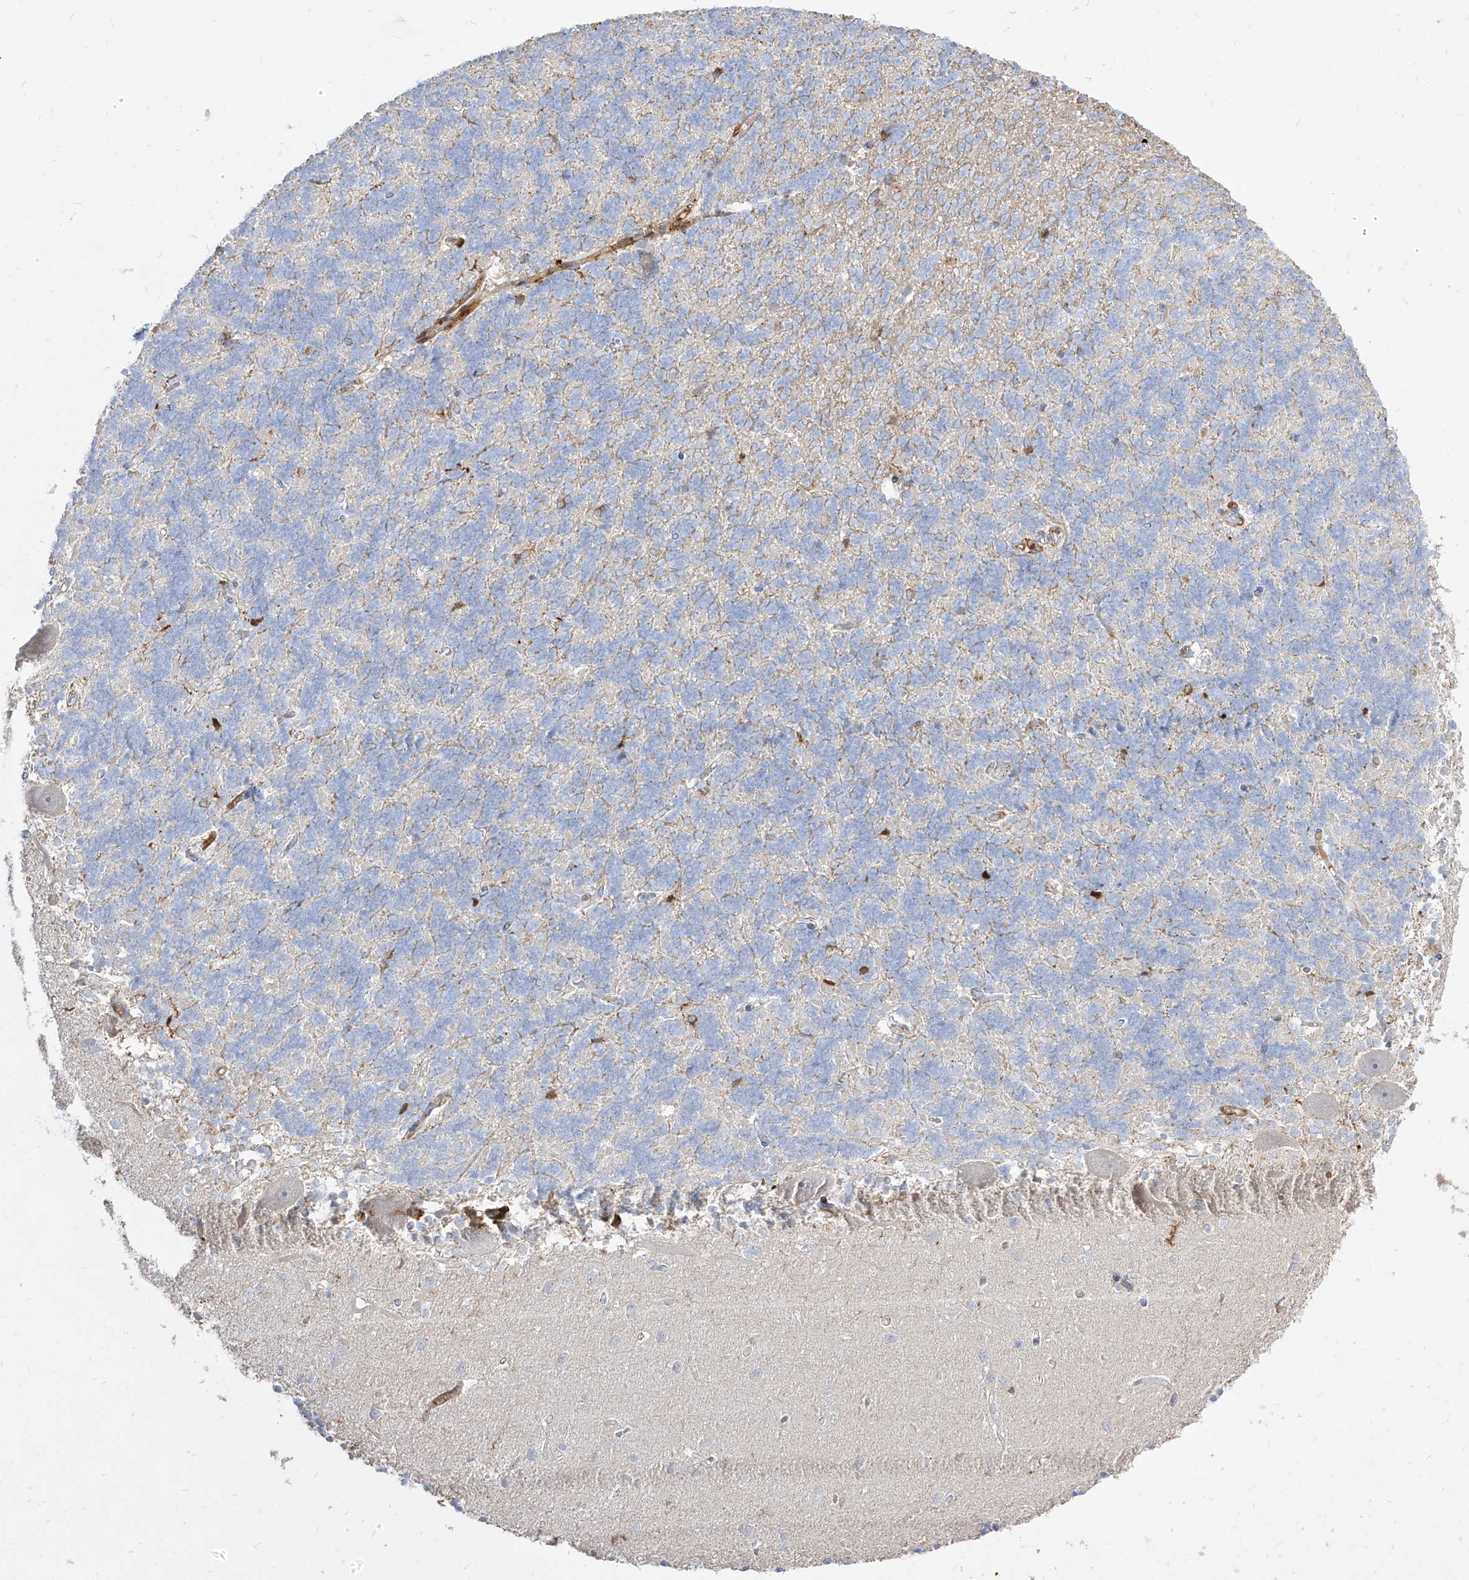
{"staining": {"intensity": "negative", "quantity": "none", "location": "none"}, "tissue": "cerebellum", "cell_type": "Cells in granular layer", "image_type": "normal", "snomed": [{"axis": "morphology", "description": "Normal tissue, NOS"}, {"axis": "topography", "description": "Cerebellum"}], "caption": "Normal cerebellum was stained to show a protein in brown. There is no significant staining in cells in granular layer. (Stains: DAB (3,3'-diaminobenzidine) immunohistochemistry with hematoxylin counter stain, Microscopy: brightfield microscopy at high magnification).", "gene": "KYNU", "patient": {"sex": "male", "age": 37}}